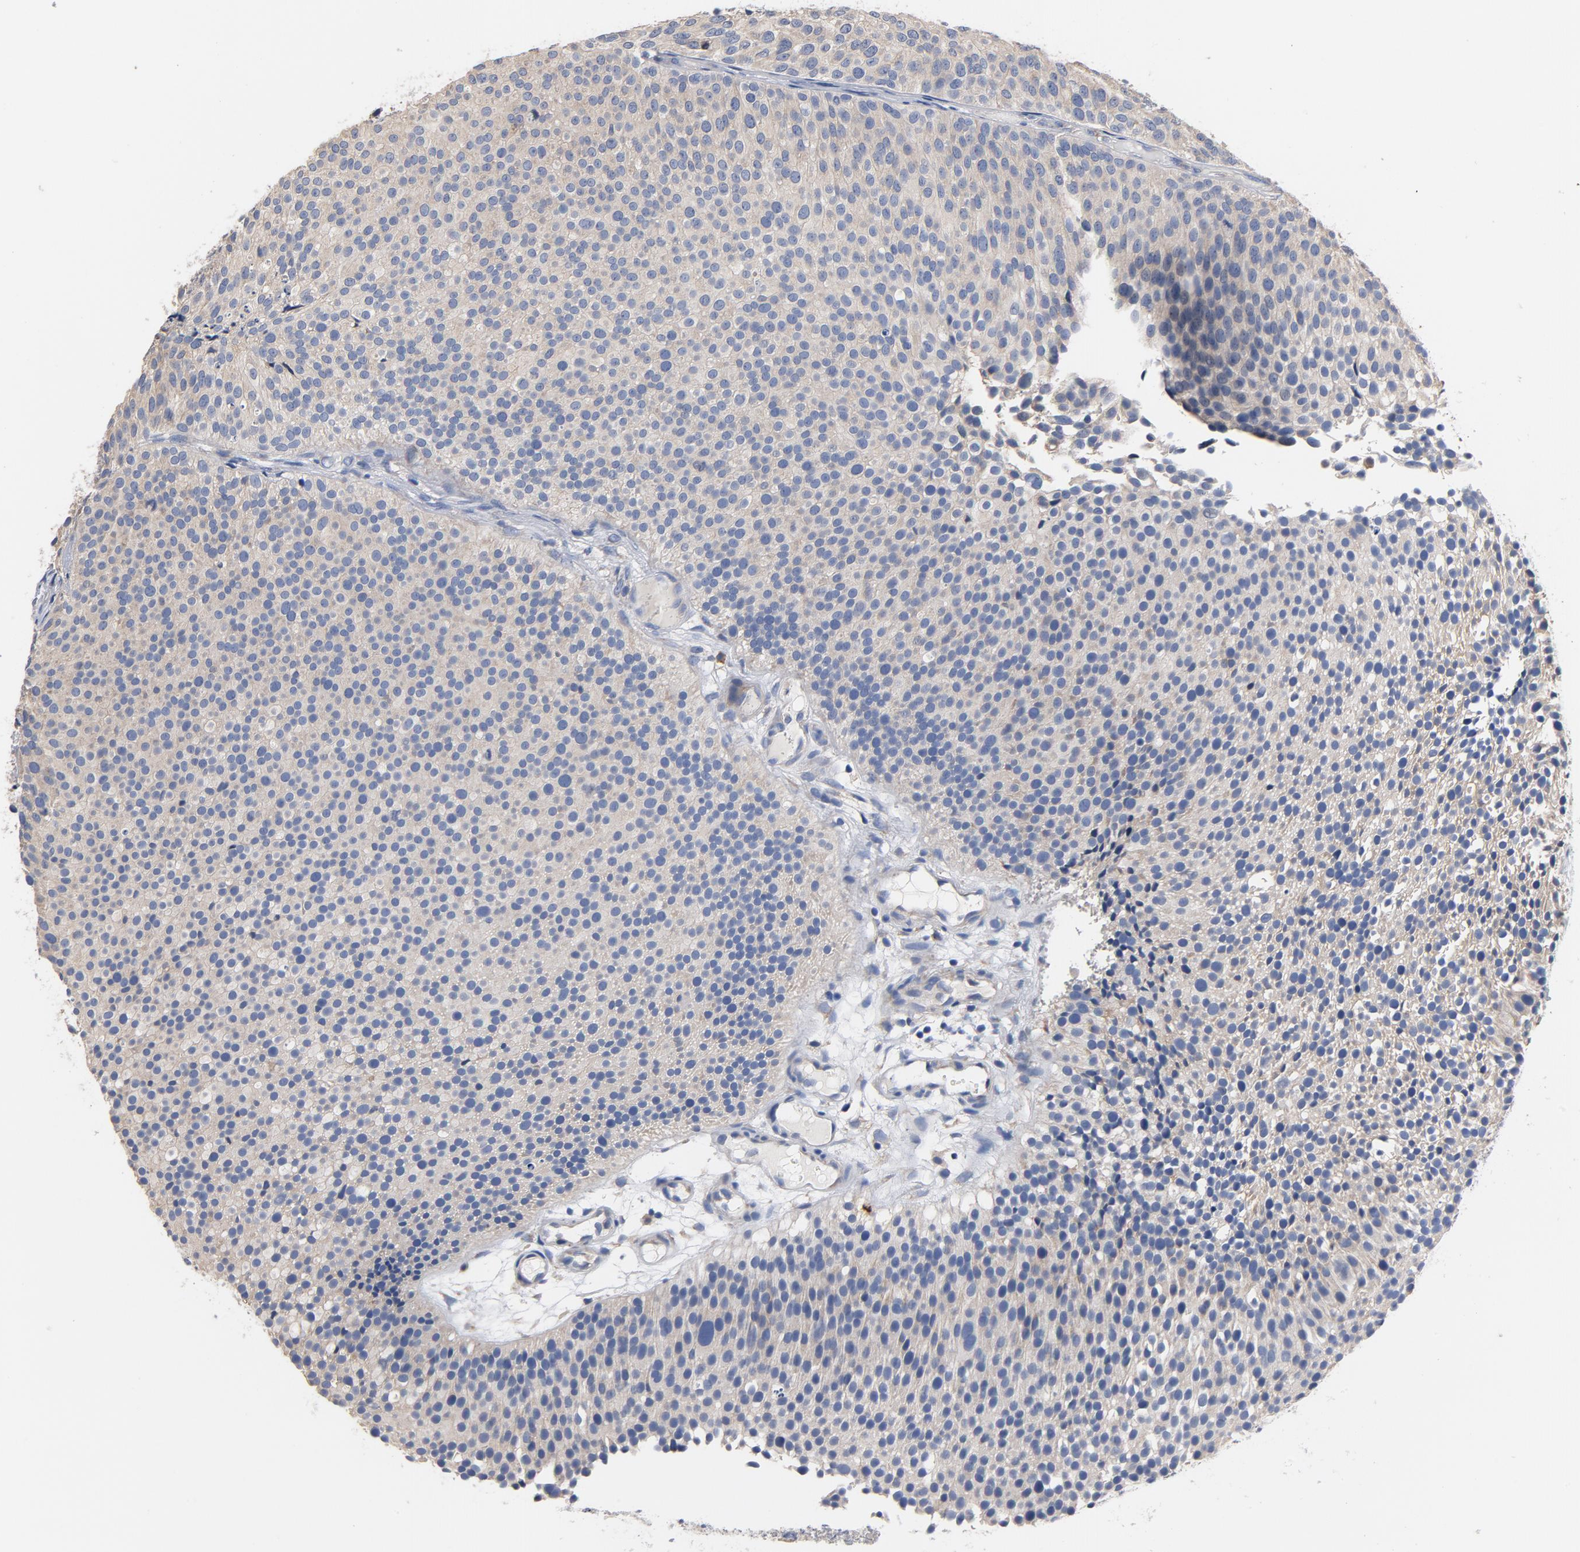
{"staining": {"intensity": "weak", "quantity": "<25%", "location": "cytoplasmic/membranous"}, "tissue": "urothelial cancer", "cell_type": "Tumor cells", "image_type": "cancer", "snomed": [{"axis": "morphology", "description": "Urothelial carcinoma, Low grade"}, {"axis": "topography", "description": "Urinary bladder"}], "caption": "Tumor cells are negative for brown protein staining in urothelial carcinoma (low-grade).", "gene": "TLR4", "patient": {"sex": "male", "age": 85}}